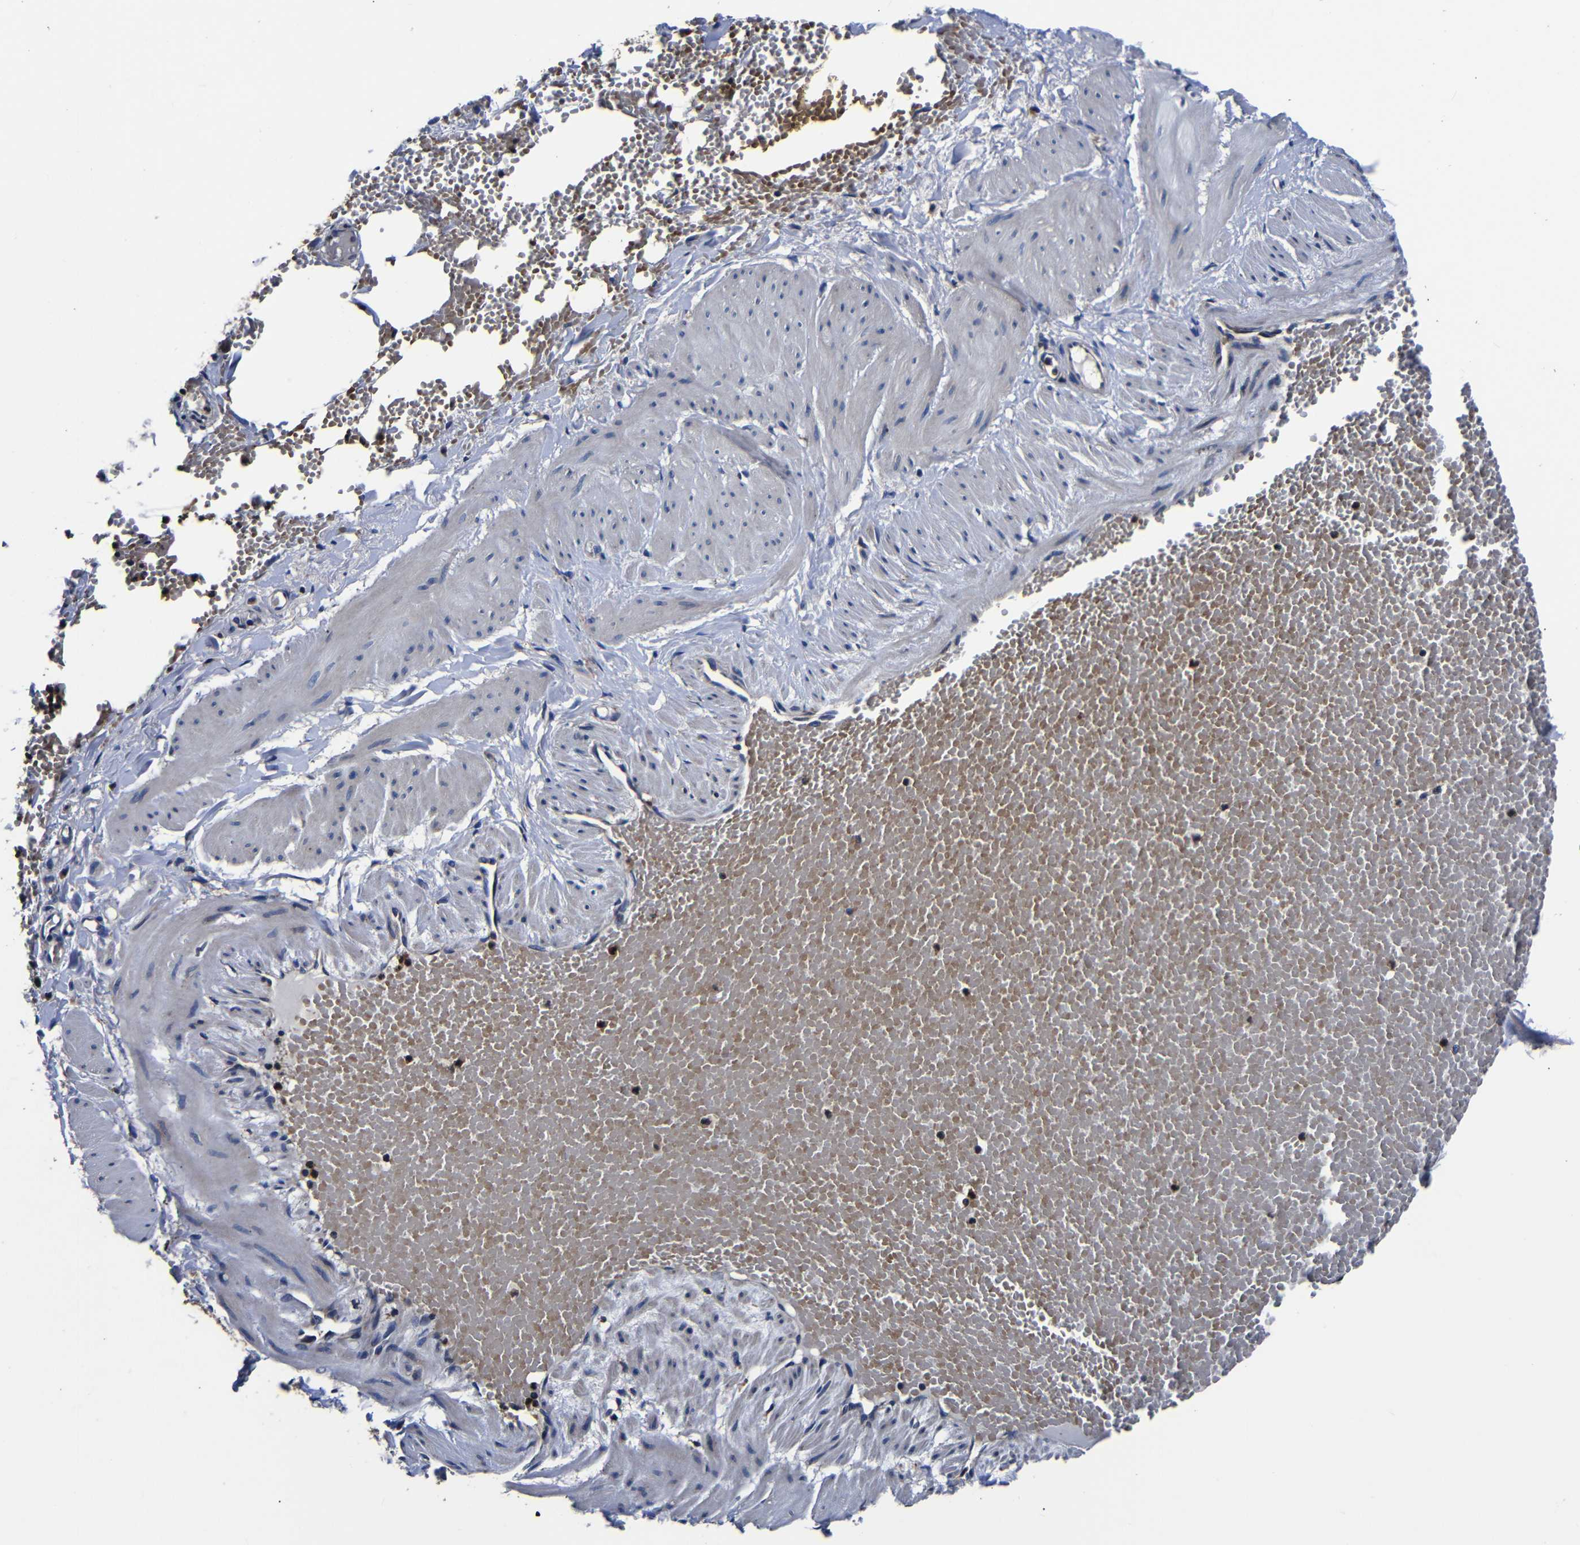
{"staining": {"intensity": "weak", "quantity": ">75%", "location": "cytoplasmic/membranous"}, "tissue": "adipose tissue", "cell_type": "Adipocytes", "image_type": "normal", "snomed": [{"axis": "morphology", "description": "Normal tissue, NOS"}, {"axis": "topography", "description": "Soft tissue"}, {"axis": "topography", "description": "Vascular tissue"}], "caption": "Weak cytoplasmic/membranous positivity for a protein is appreciated in about >75% of adipocytes of benign adipose tissue using IHC.", "gene": "SCN9A", "patient": {"sex": "female", "age": 35}}